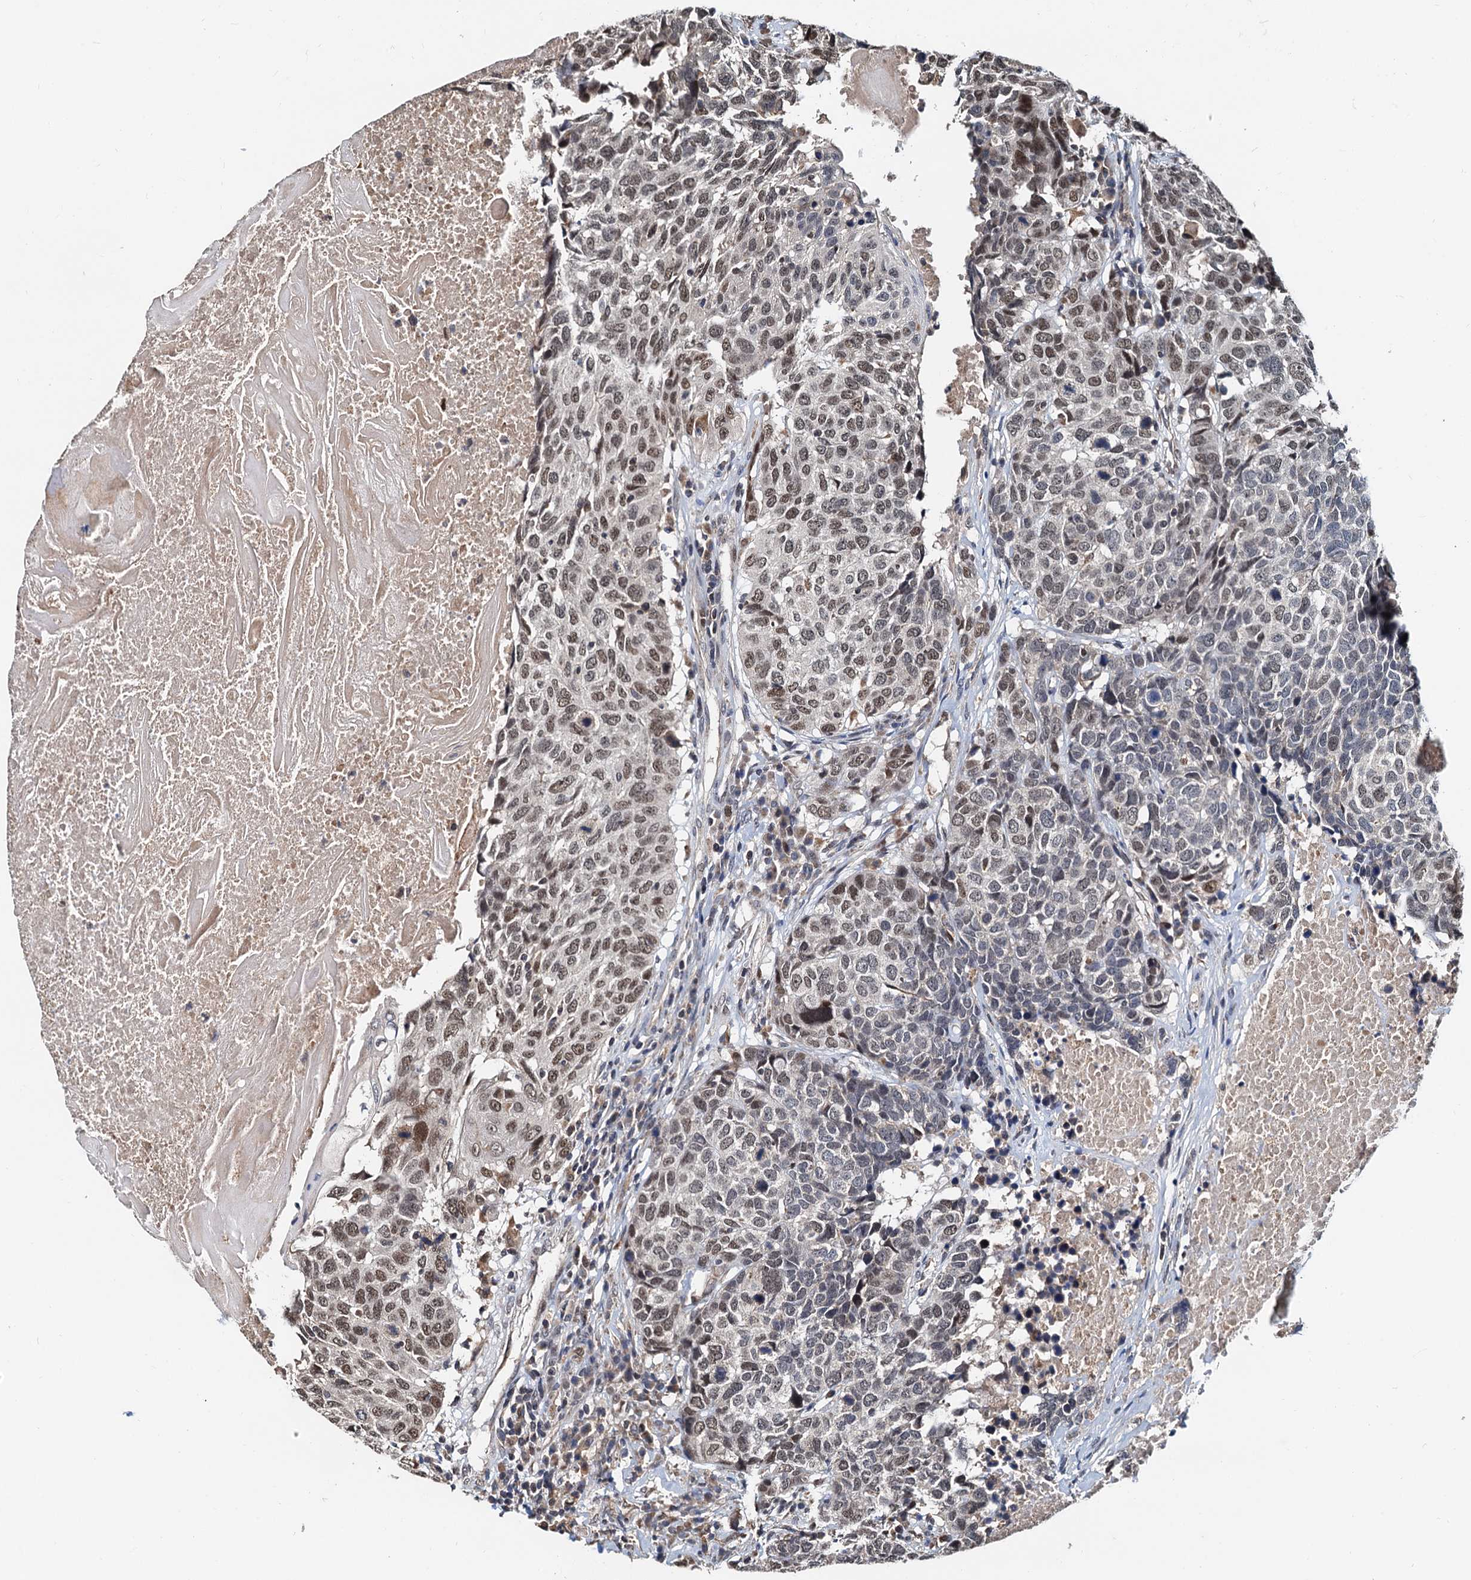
{"staining": {"intensity": "moderate", "quantity": ">75%", "location": "nuclear"}, "tissue": "head and neck cancer", "cell_type": "Tumor cells", "image_type": "cancer", "snomed": [{"axis": "morphology", "description": "Squamous cell carcinoma, NOS"}, {"axis": "topography", "description": "Head-Neck"}], "caption": "The micrograph exhibits staining of head and neck cancer (squamous cell carcinoma), revealing moderate nuclear protein expression (brown color) within tumor cells. (DAB (3,3'-diaminobenzidine) IHC, brown staining for protein, blue staining for nuclei).", "gene": "MCMBP", "patient": {"sex": "male", "age": 66}}